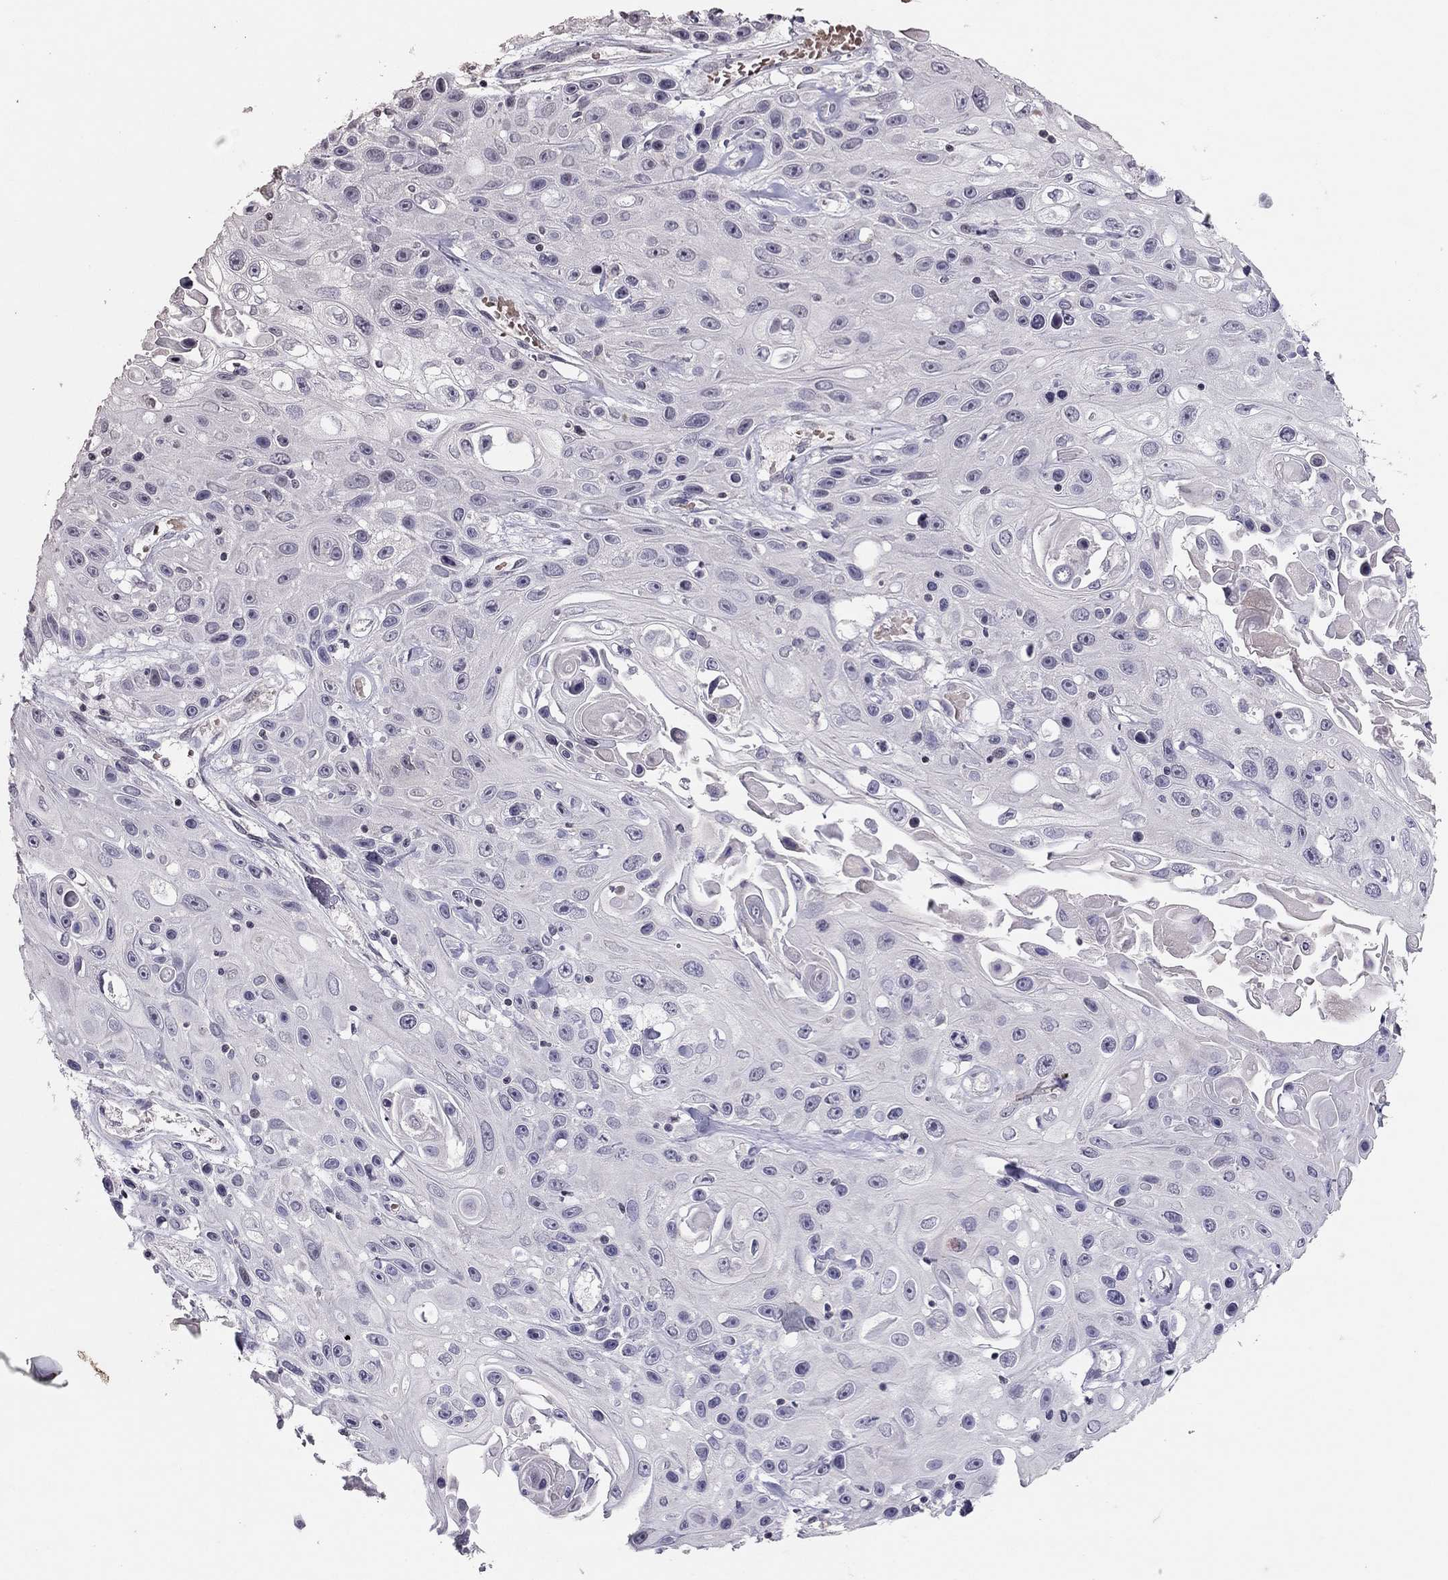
{"staining": {"intensity": "negative", "quantity": "none", "location": "none"}, "tissue": "skin cancer", "cell_type": "Tumor cells", "image_type": "cancer", "snomed": [{"axis": "morphology", "description": "Squamous cell carcinoma, NOS"}, {"axis": "topography", "description": "Skin"}], "caption": "Immunohistochemistry (IHC) of human skin squamous cell carcinoma exhibits no expression in tumor cells.", "gene": "TSHB", "patient": {"sex": "male", "age": 82}}